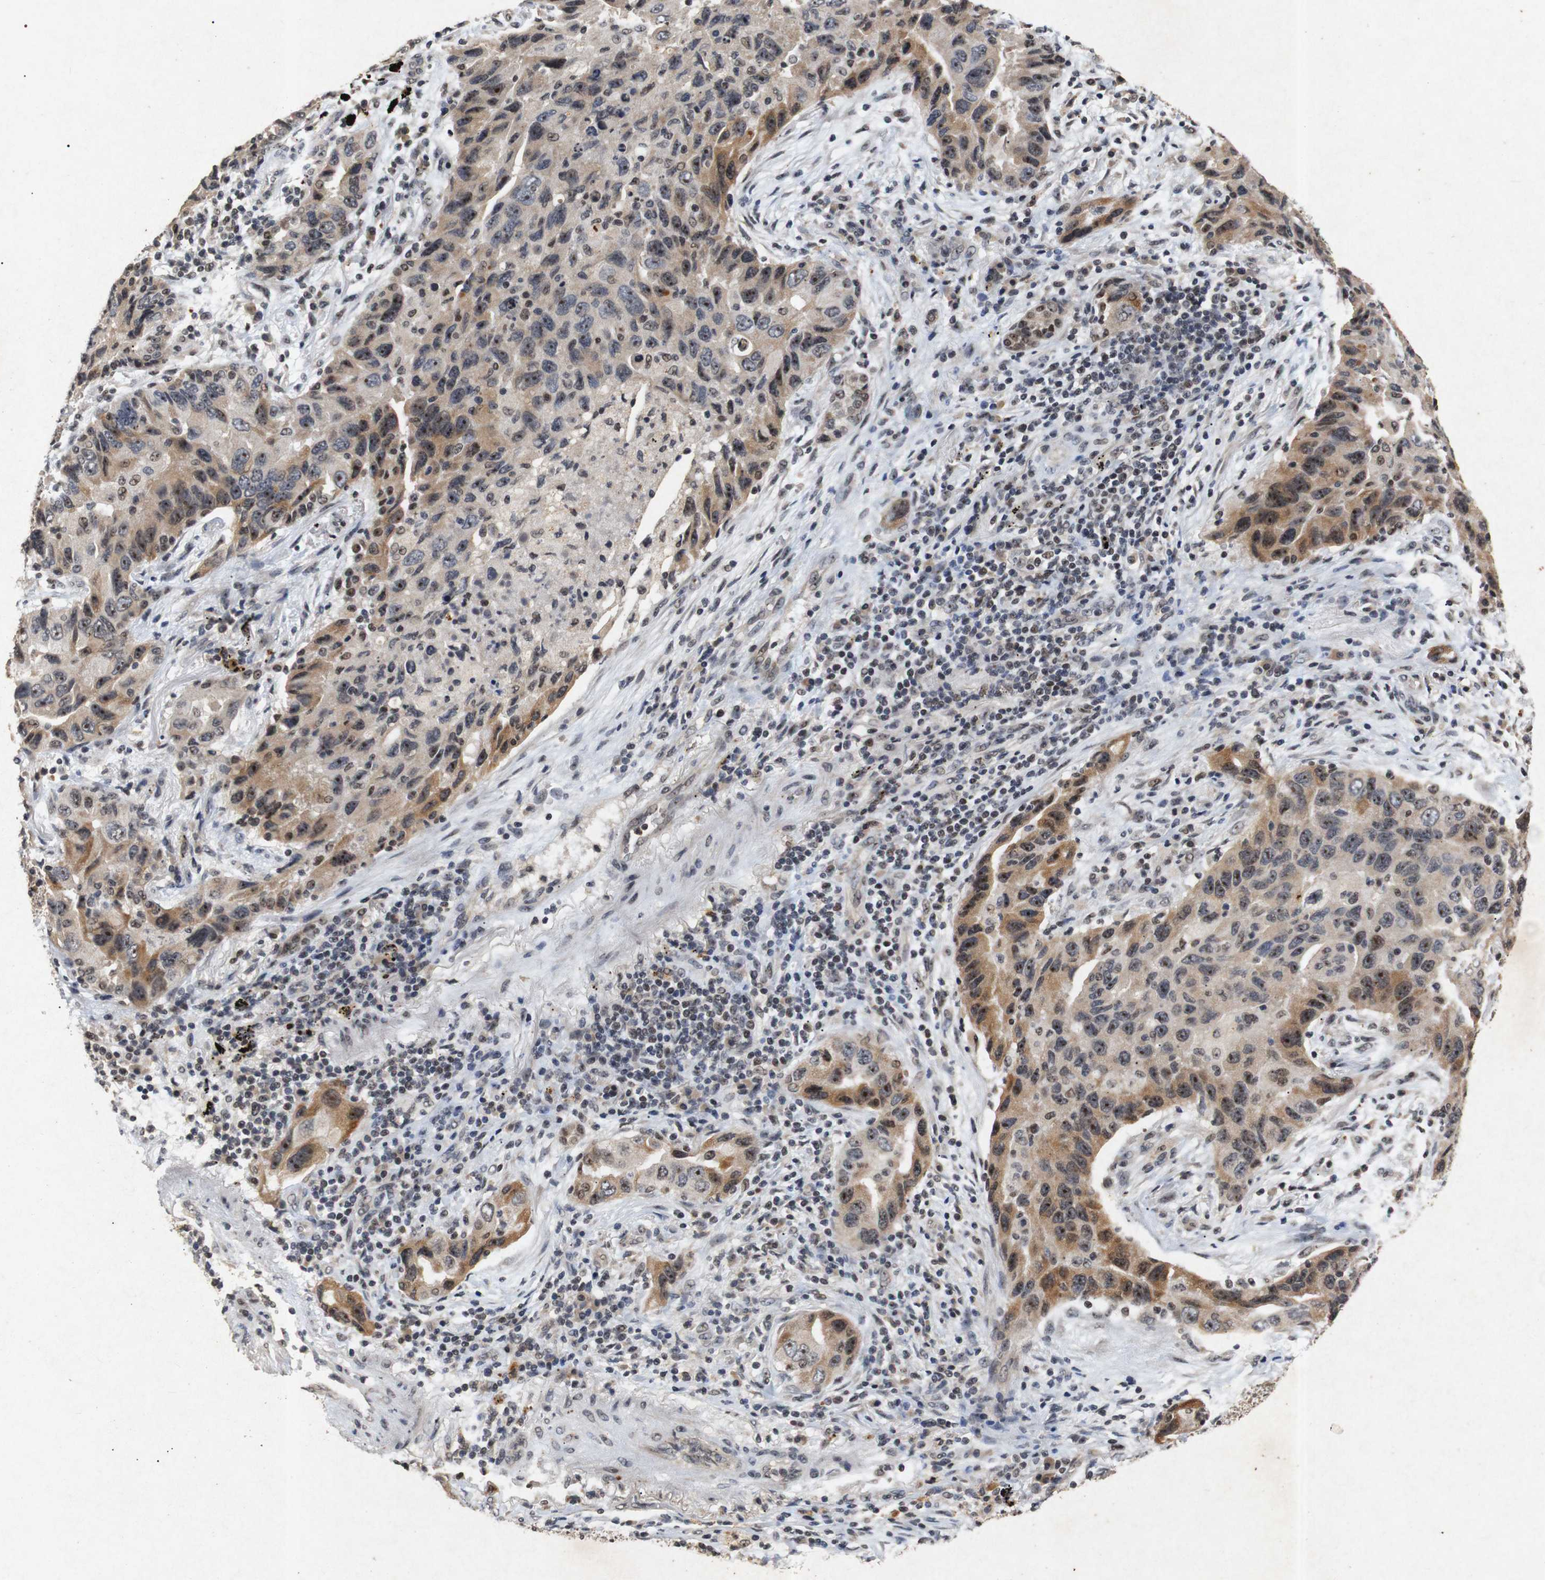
{"staining": {"intensity": "moderate", "quantity": ">75%", "location": "cytoplasmic/membranous,nuclear"}, "tissue": "lung cancer", "cell_type": "Tumor cells", "image_type": "cancer", "snomed": [{"axis": "morphology", "description": "Adenocarcinoma, NOS"}, {"axis": "topography", "description": "Lung"}], "caption": "This is an image of immunohistochemistry (IHC) staining of adenocarcinoma (lung), which shows moderate expression in the cytoplasmic/membranous and nuclear of tumor cells.", "gene": "PARN", "patient": {"sex": "female", "age": 65}}